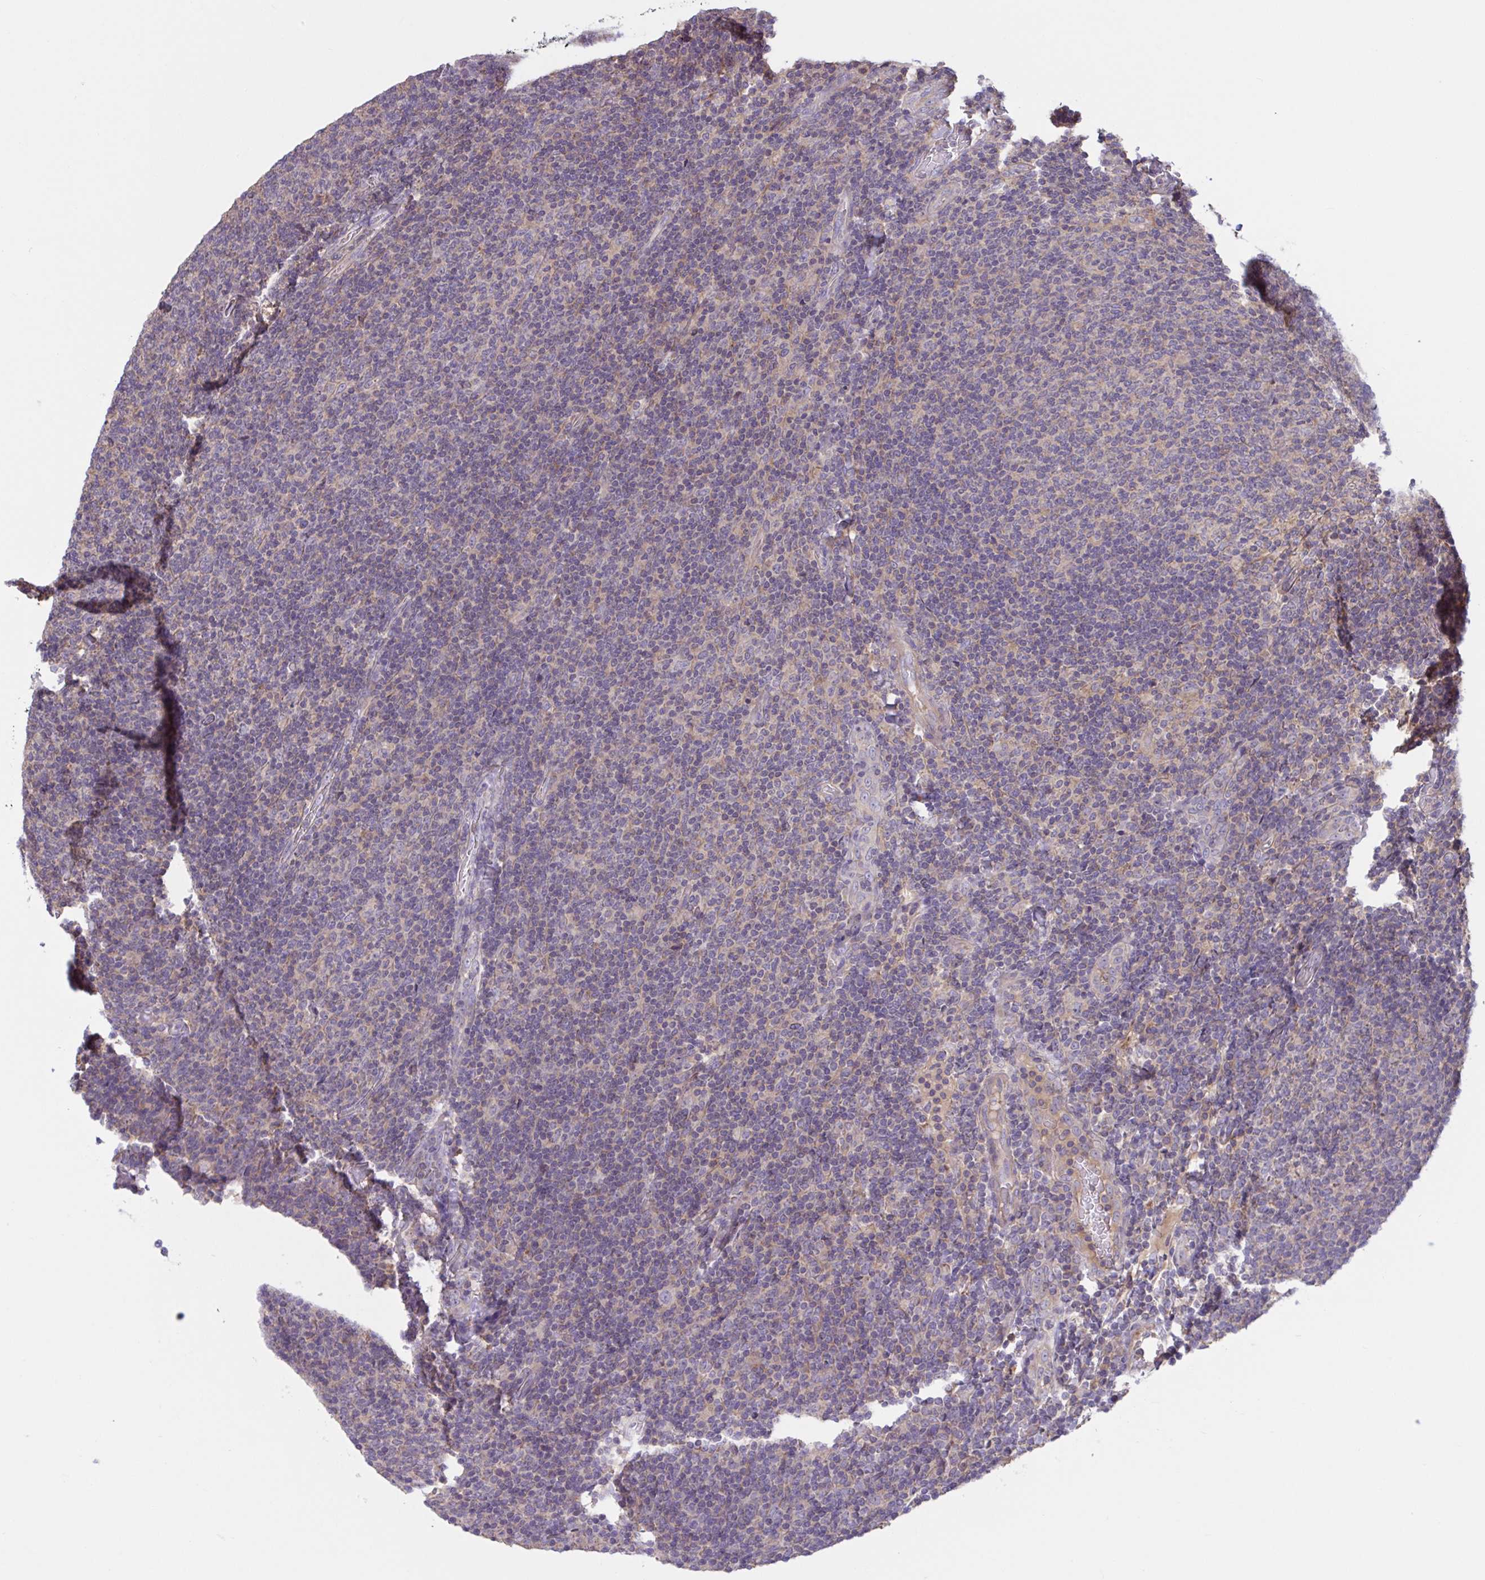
{"staining": {"intensity": "negative", "quantity": "none", "location": "none"}, "tissue": "lymphoma", "cell_type": "Tumor cells", "image_type": "cancer", "snomed": [{"axis": "morphology", "description": "Malignant lymphoma, non-Hodgkin's type, Low grade"}, {"axis": "topography", "description": "Lymph node"}], "caption": "Immunohistochemistry photomicrograph of neoplastic tissue: human malignant lymphoma, non-Hodgkin's type (low-grade) stained with DAB (3,3'-diaminobenzidine) exhibits no significant protein staining in tumor cells. (Stains: DAB (3,3'-diaminobenzidine) immunohistochemistry with hematoxylin counter stain, Microscopy: brightfield microscopy at high magnification).", "gene": "WNT9B", "patient": {"sex": "male", "age": 52}}